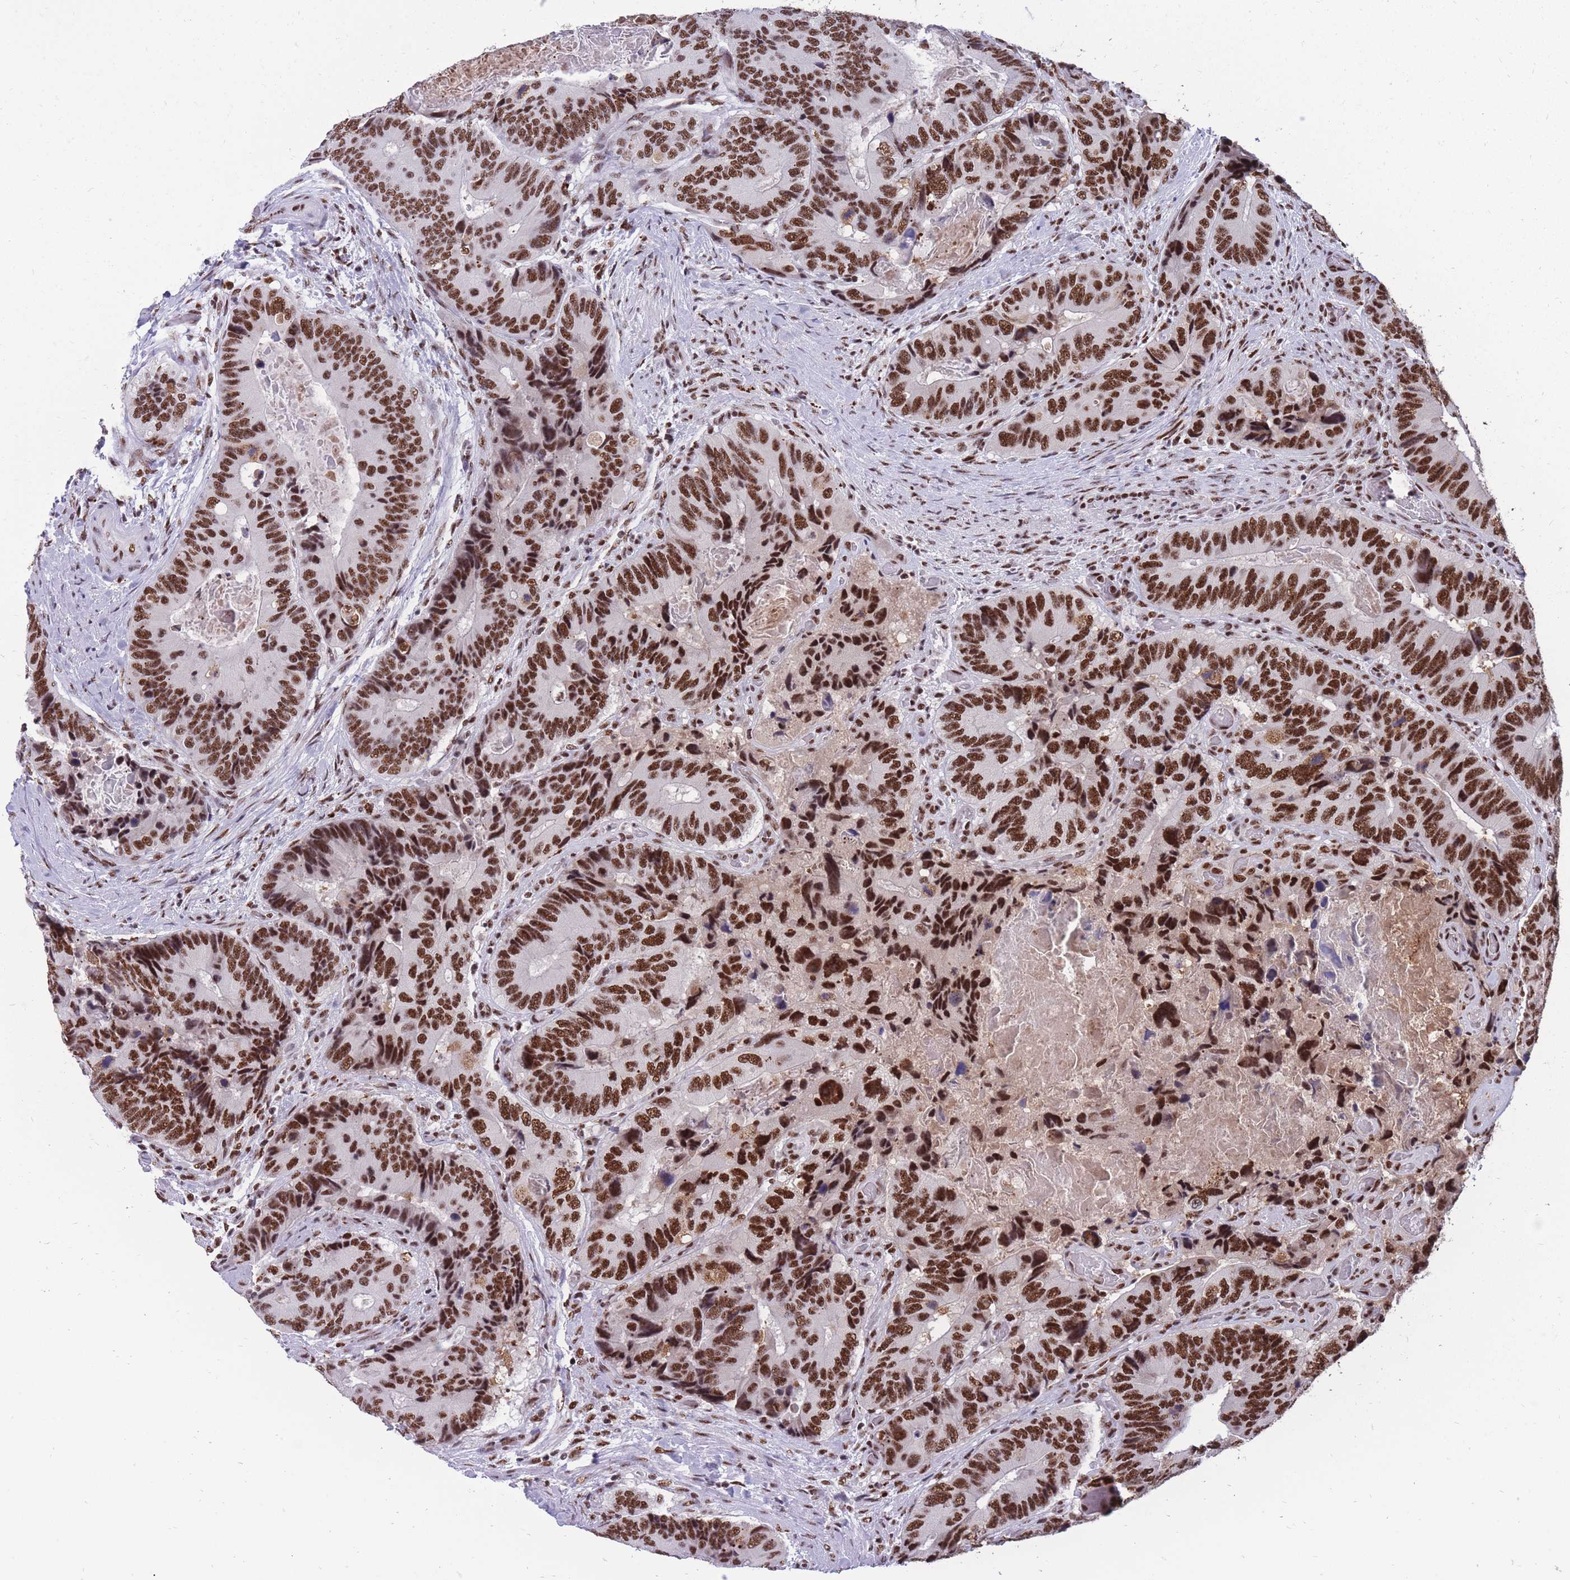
{"staining": {"intensity": "strong", "quantity": ">75%", "location": "nuclear"}, "tissue": "colorectal cancer", "cell_type": "Tumor cells", "image_type": "cancer", "snomed": [{"axis": "morphology", "description": "Adenocarcinoma, NOS"}, {"axis": "topography", "description": "Colon"}], "caption": "Immunohistochemistry (IHC) micrograph of colorectal cancer stained for a protein (brown), which displays high levels of strong nuclear staining in approximately >75% of tumor cells.", "gene": "PRPF19", "patient": {"sex": "male", "age": 84}}